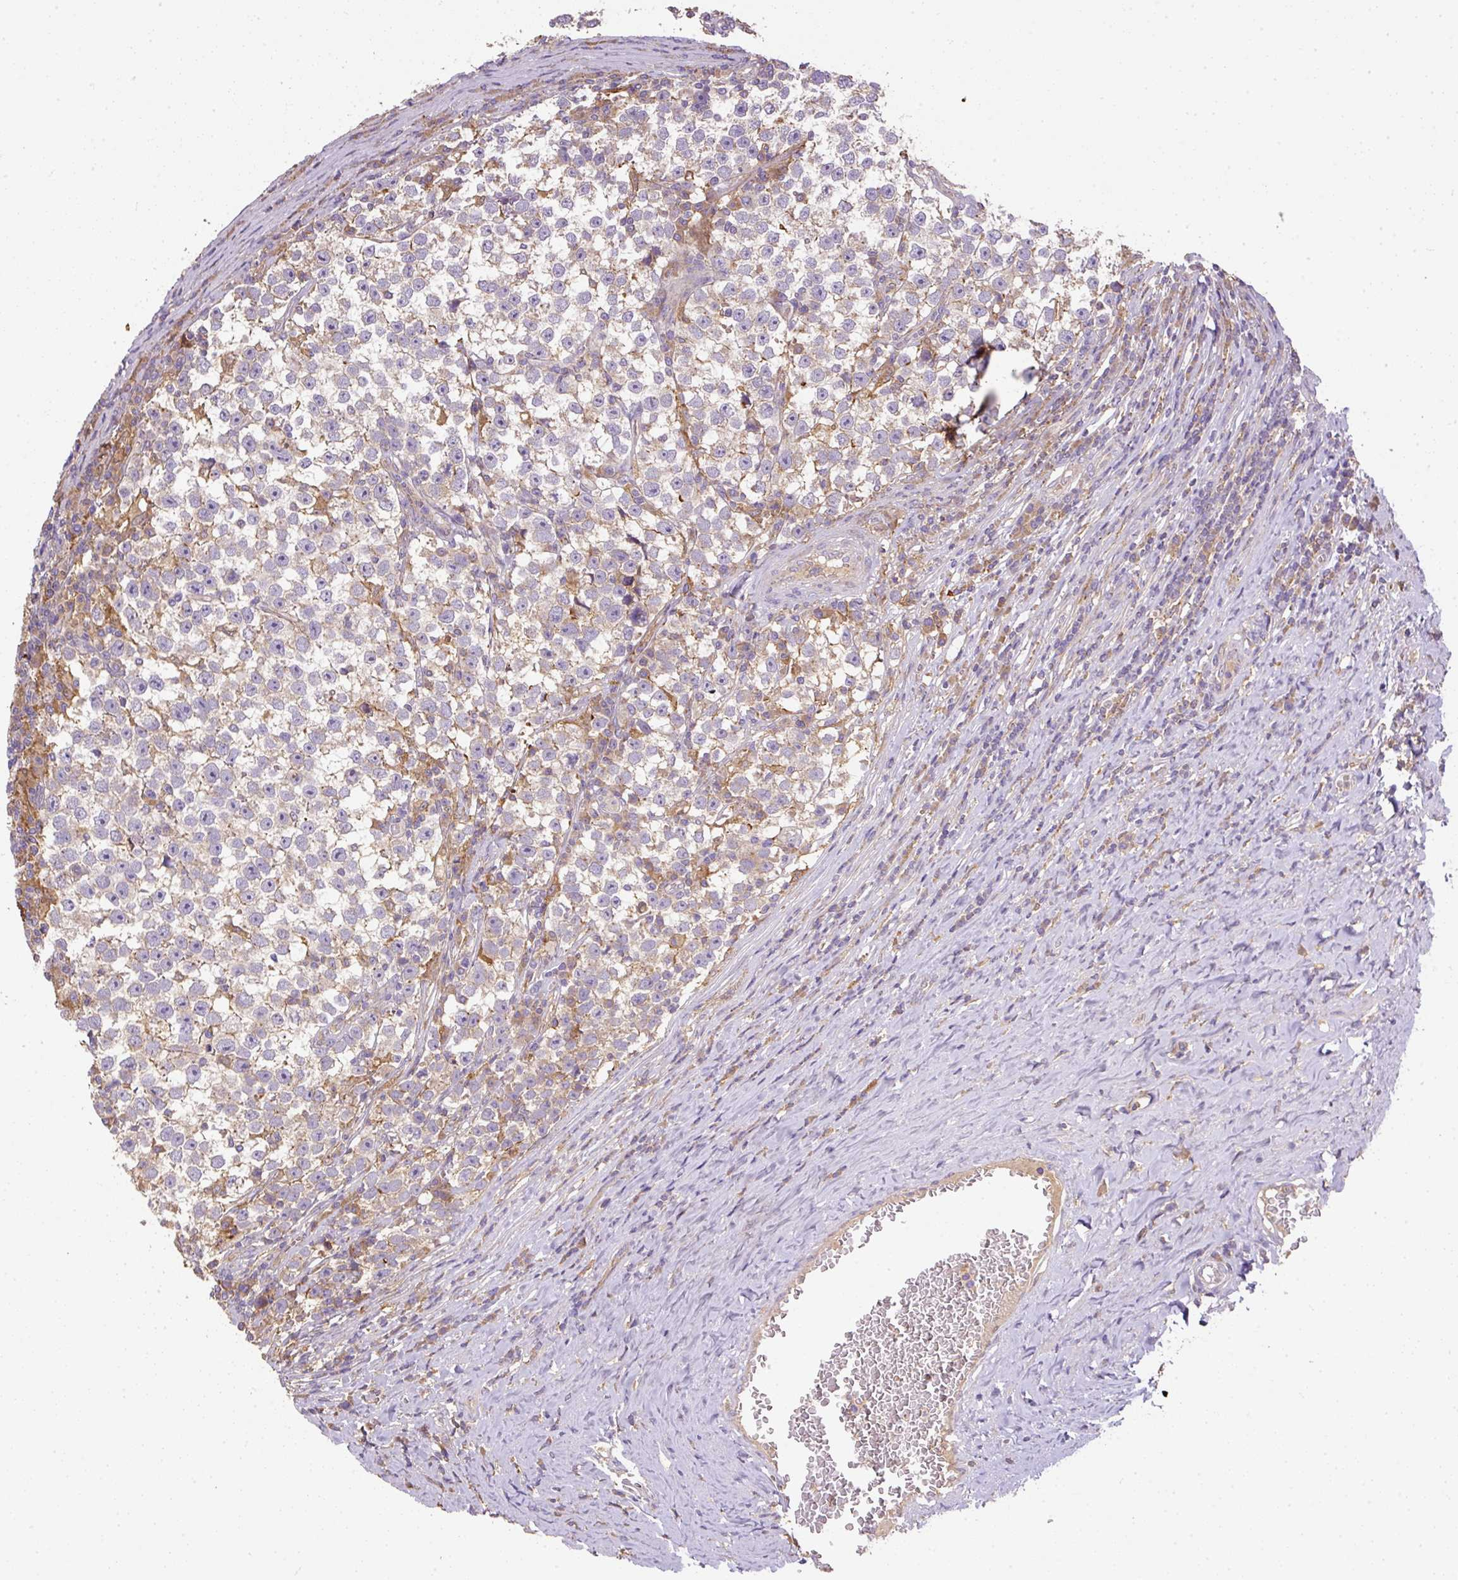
{"staining": {"intensity": "negative", "quantity": "none", "location": "none"}, "tissue": "testis cancer", "cell_type": "Tumor cells", "image_type": "cancer", "snomed": [{"axis": "morphology", "description": "Normal tissue, NOS"}, {"axis": "morphology", "description": "Seminoma, NOS"}, {"axis": "topography", "description": "Testis"}], "caption": "Tumor cells are negative for protein expression in human seminoma (testis).", "gene": "DAPK1", "patient": {"sex": "male", "age": 43}}